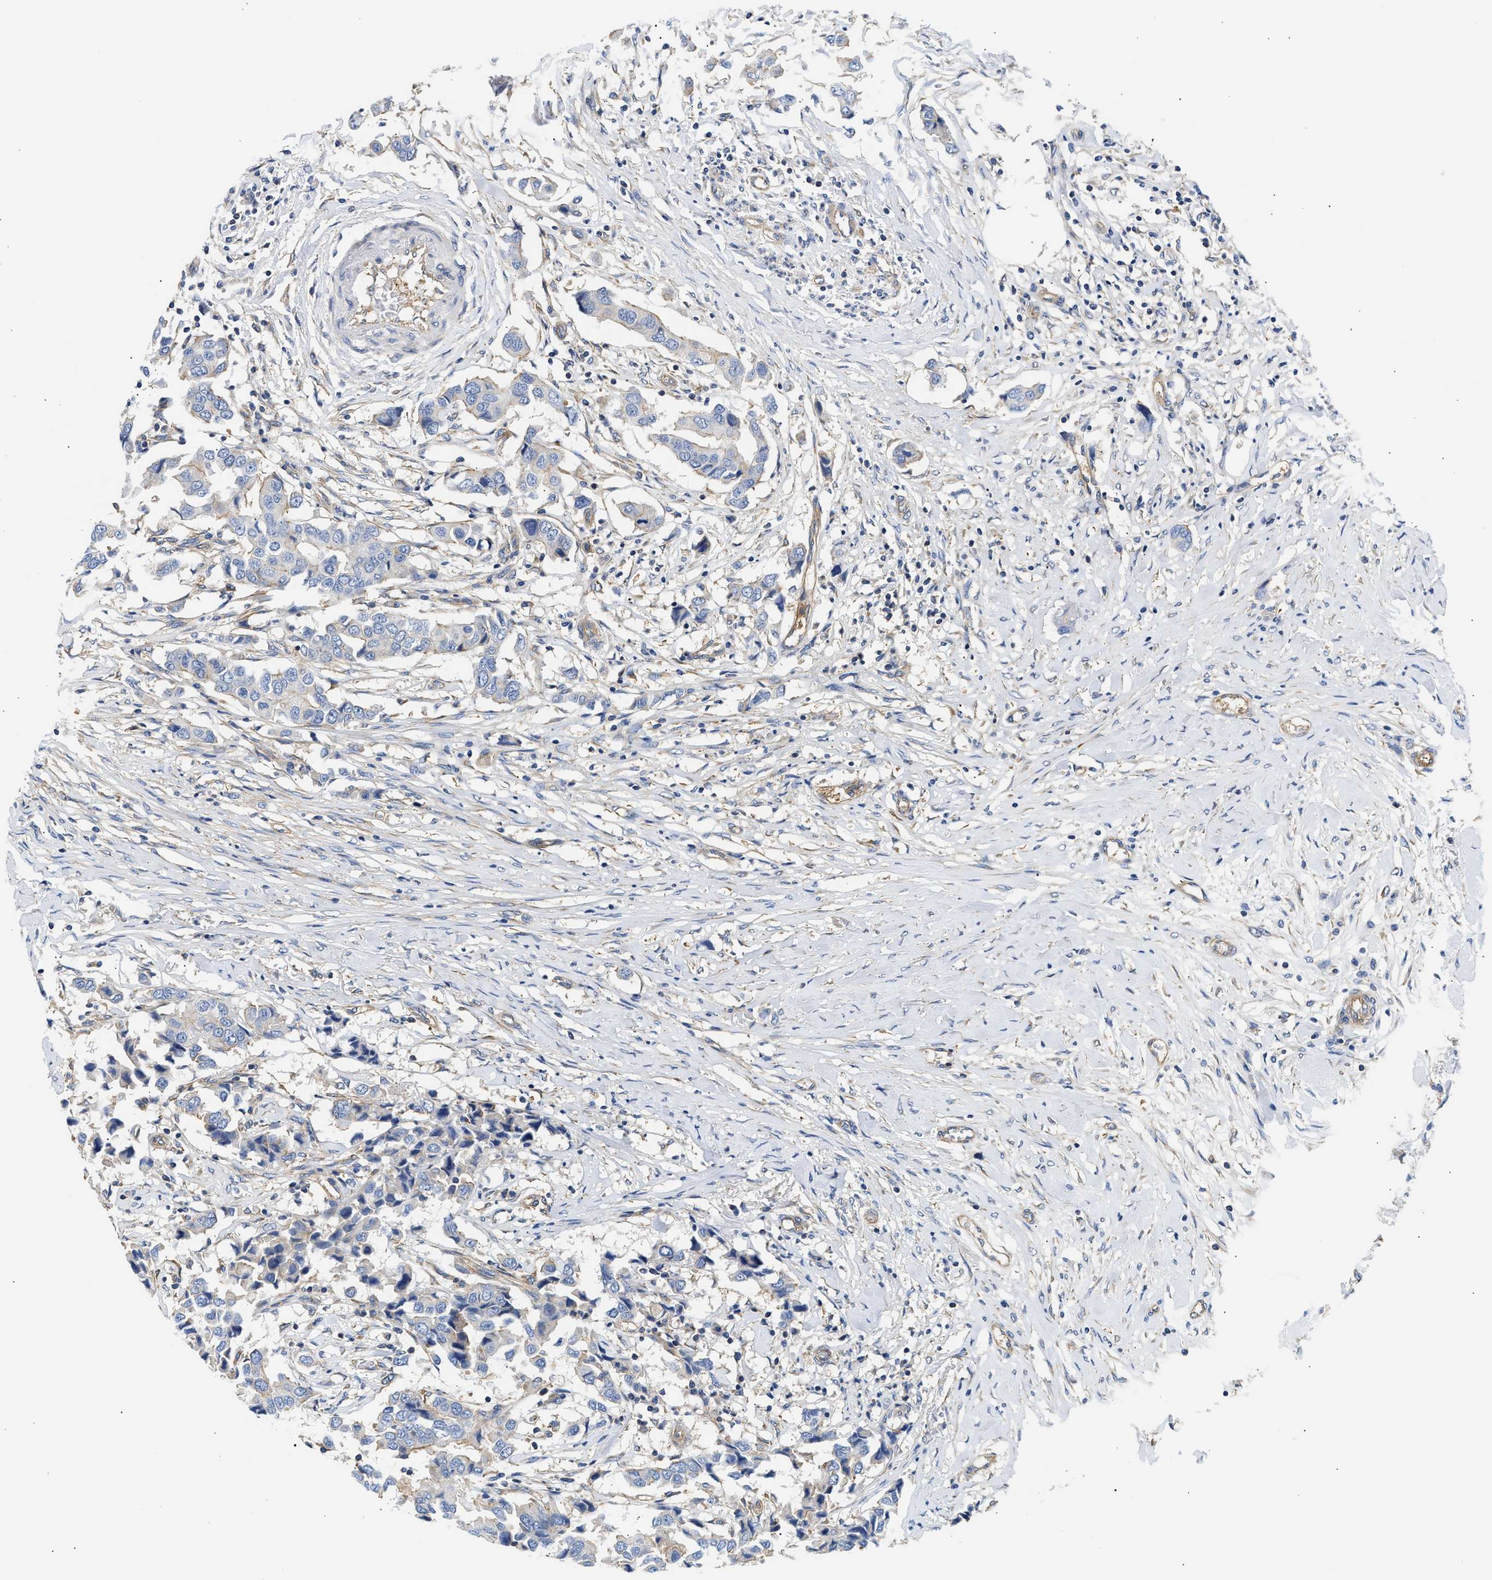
{"staining": {"intensity": "negative", "quantity": "none", "location": "none"}, "tissue": "breast cancer", "cell_type": "Tumor cells", "image_type": "cancer", "snomed": [{"axis": "morphology", "description": "Duct carcinoma"}, {"axis": "topography", "description": "Breast"}], "caption": "IHC image of breast cancer (infiltrating ductal carcinoma) stained for a protein (brown), which displays no positivity in tumor cells.", "gene": "SAMD9L", "patient": {"sex": "female", "age": 80}}